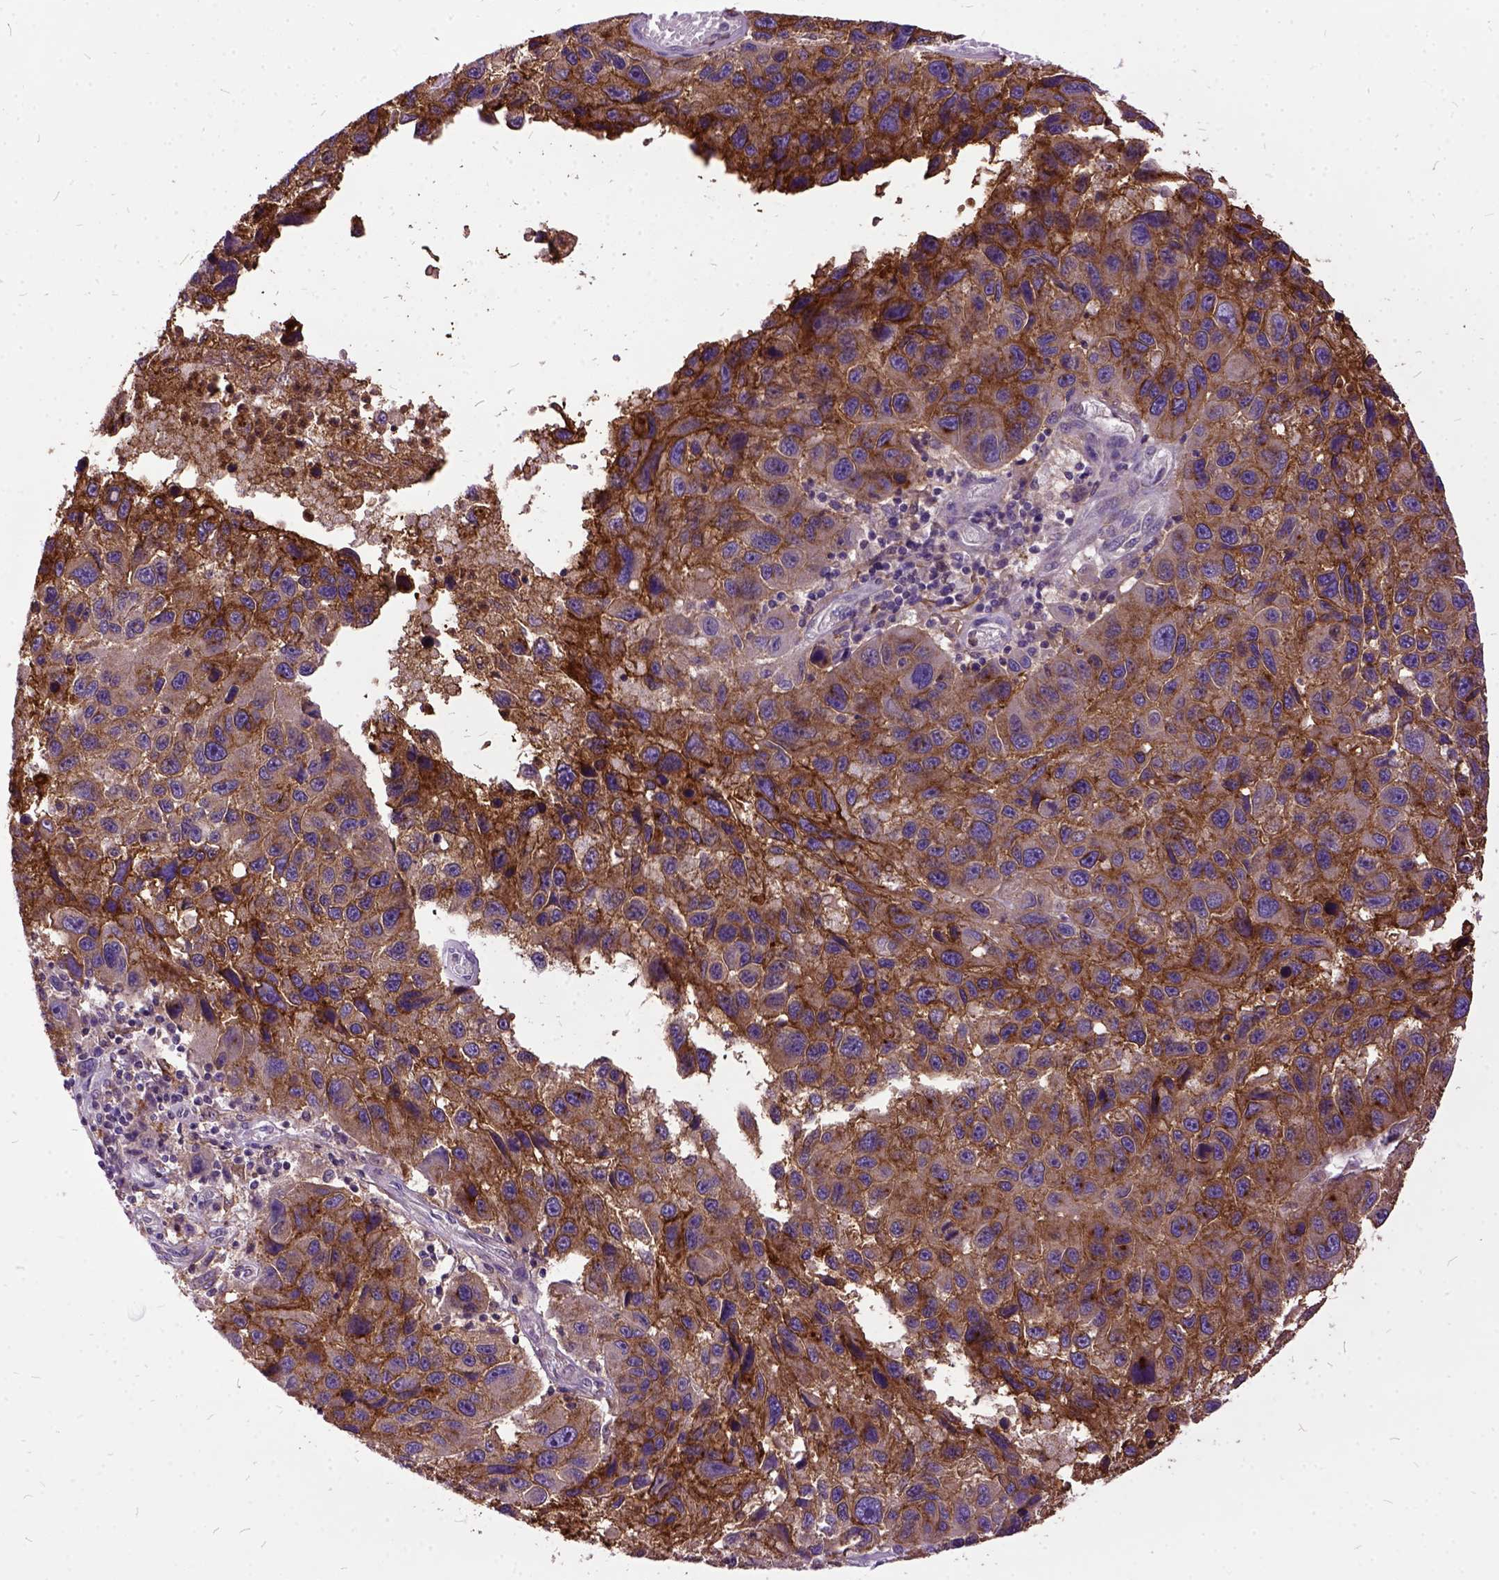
{"staining": {"intensity": "strong", "quantity": ">75%", "location": "cytoplasmic/membranous"}, "tissue": "melanoma", "cell_type": "Tumor cells", "image_type": "cancer", "snomed": [{"axis": "morphology", "description": "Malignant melanoma, NOS"}, {"axis": "topography", "description": "Skin"}], "caption": "Malignant melanoma stained with a protein marker exhibits strong staining in tumor cells.", "gene": "MME", "patient": {"sex": "male", "age": 53}}